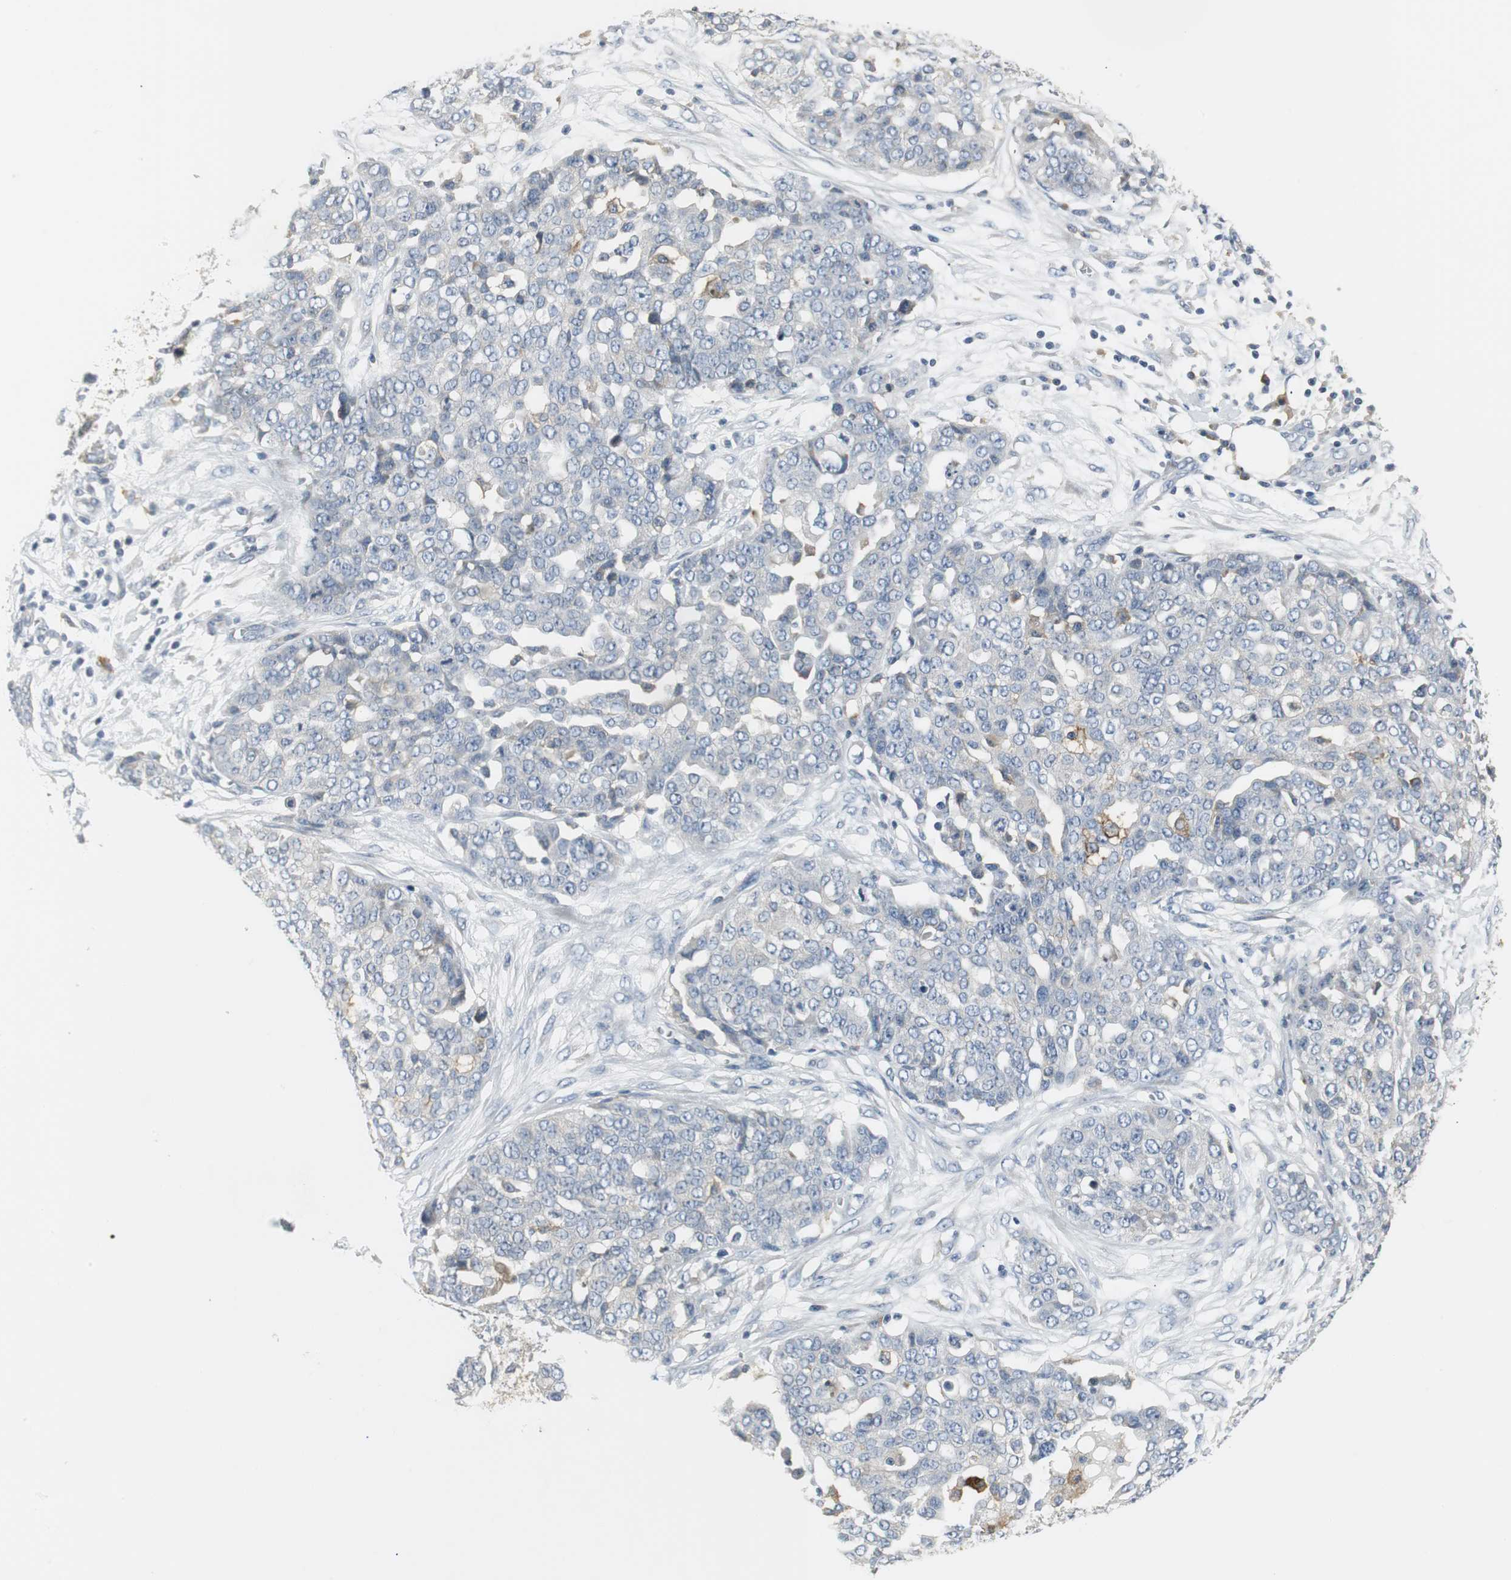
{"staining": {"intensity": "negative", "quantity": "none", "location": "none"}, "tissue": "ovarian cancer", "cell_type": "Tumor cells", "image_type": "cancer", "snomed": [{"axis": "morphology", "description": "Cystadenocarcinoma, serous, NOS"}, {"axis": "topography", "description": "Soft tissue"}, {"axis": "topography", "description": "Ovary"}], "caption": "A high-resolution image shows immunohistochemistry (IHC) staining of serous cystadenocarcinoma (ovarian), which shows no significant staining in tumor cells.", "gene": "SLC2A5", "patient": {"sex": "female", "age": 57}}